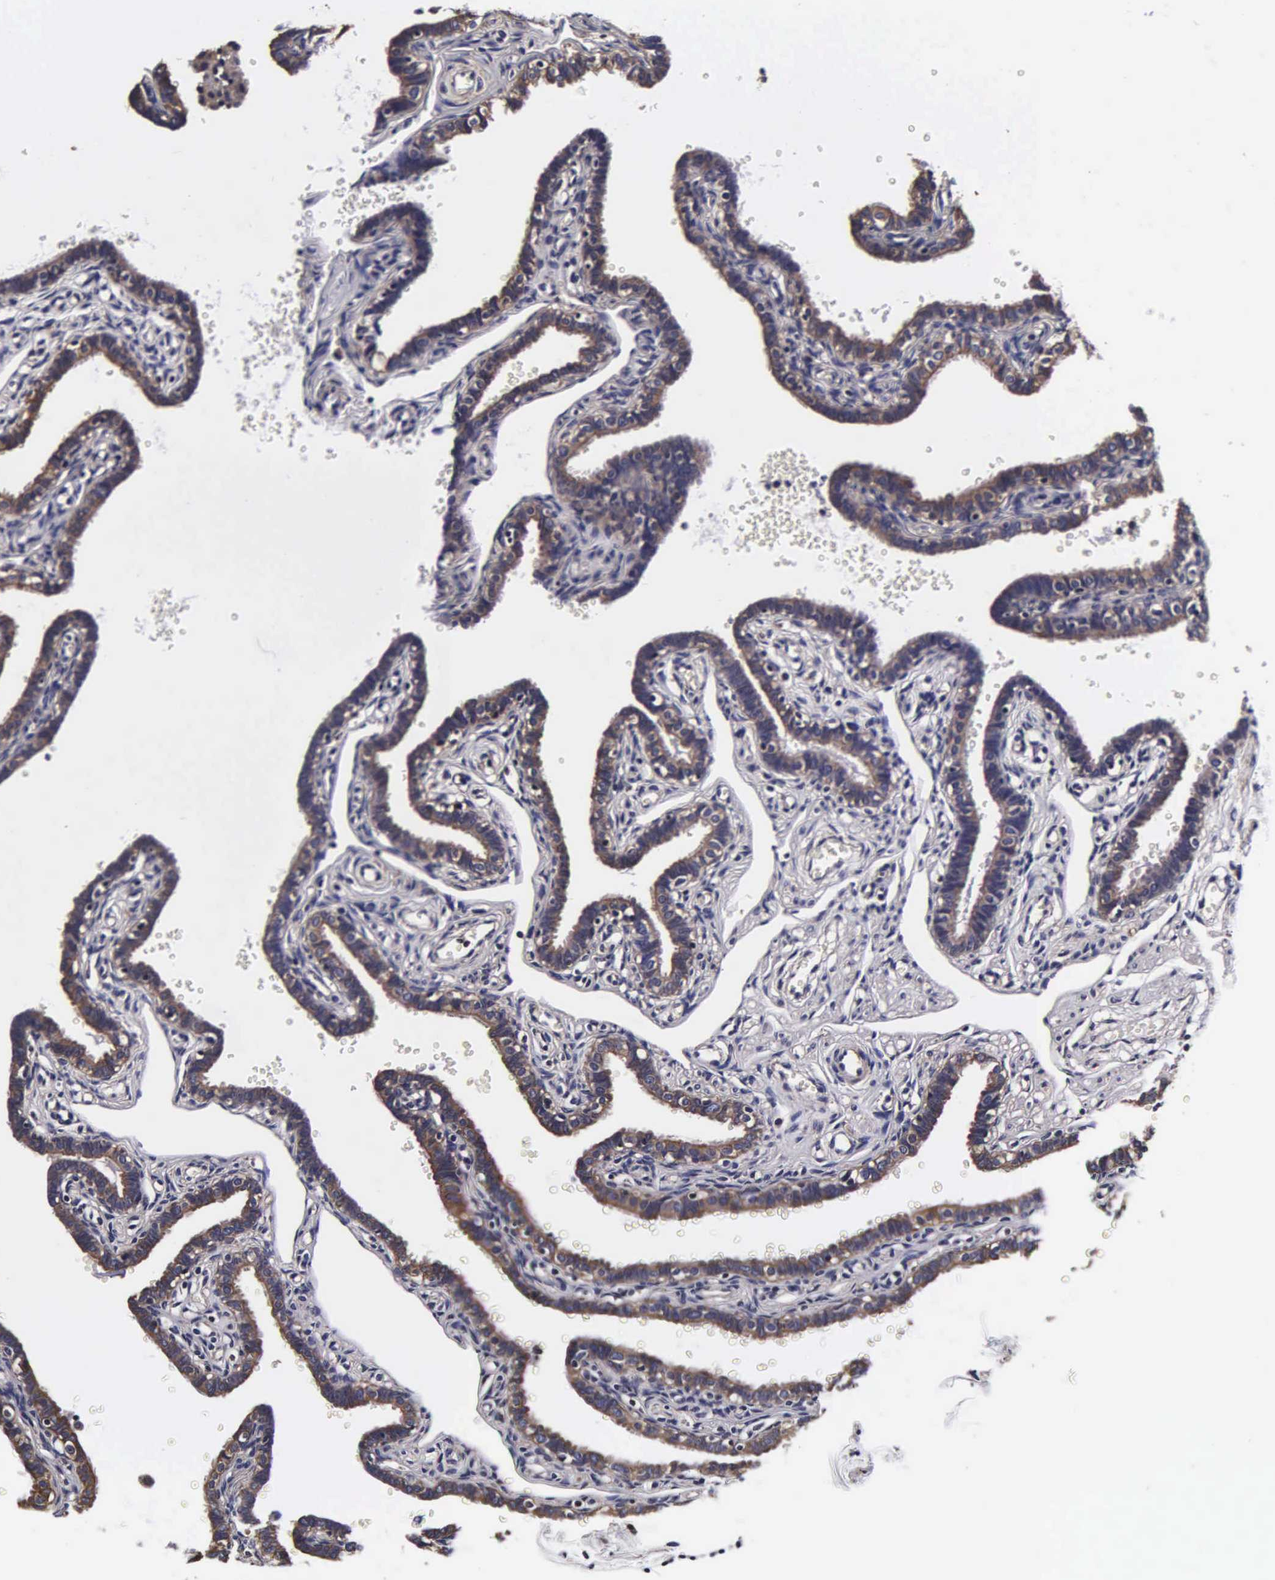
{"staining": {"intensity": "moderate", "quantity": ">75%", "location": "cytoplasmic/membranous"}, "tissue": "fallopian tube", "cell_type": "Glandular cells", "image_type": "normal", "snomed": [{"axis": "morphology", "description": "Normal tissue, NOS"}, {"axis": "topography", "description": "Fallopian tube"}], "caption": "Immunohistochemistry (IHC) of unremarkable human fallopian tube exhibits medium levels of moderate cytoplasmic/membranous staining in approximately >75% of glandular cells. (IHC, brightfield microscopy, high magnification).", "gene": "PSMA3", "patient": {"sex": "female", "age": 35}}